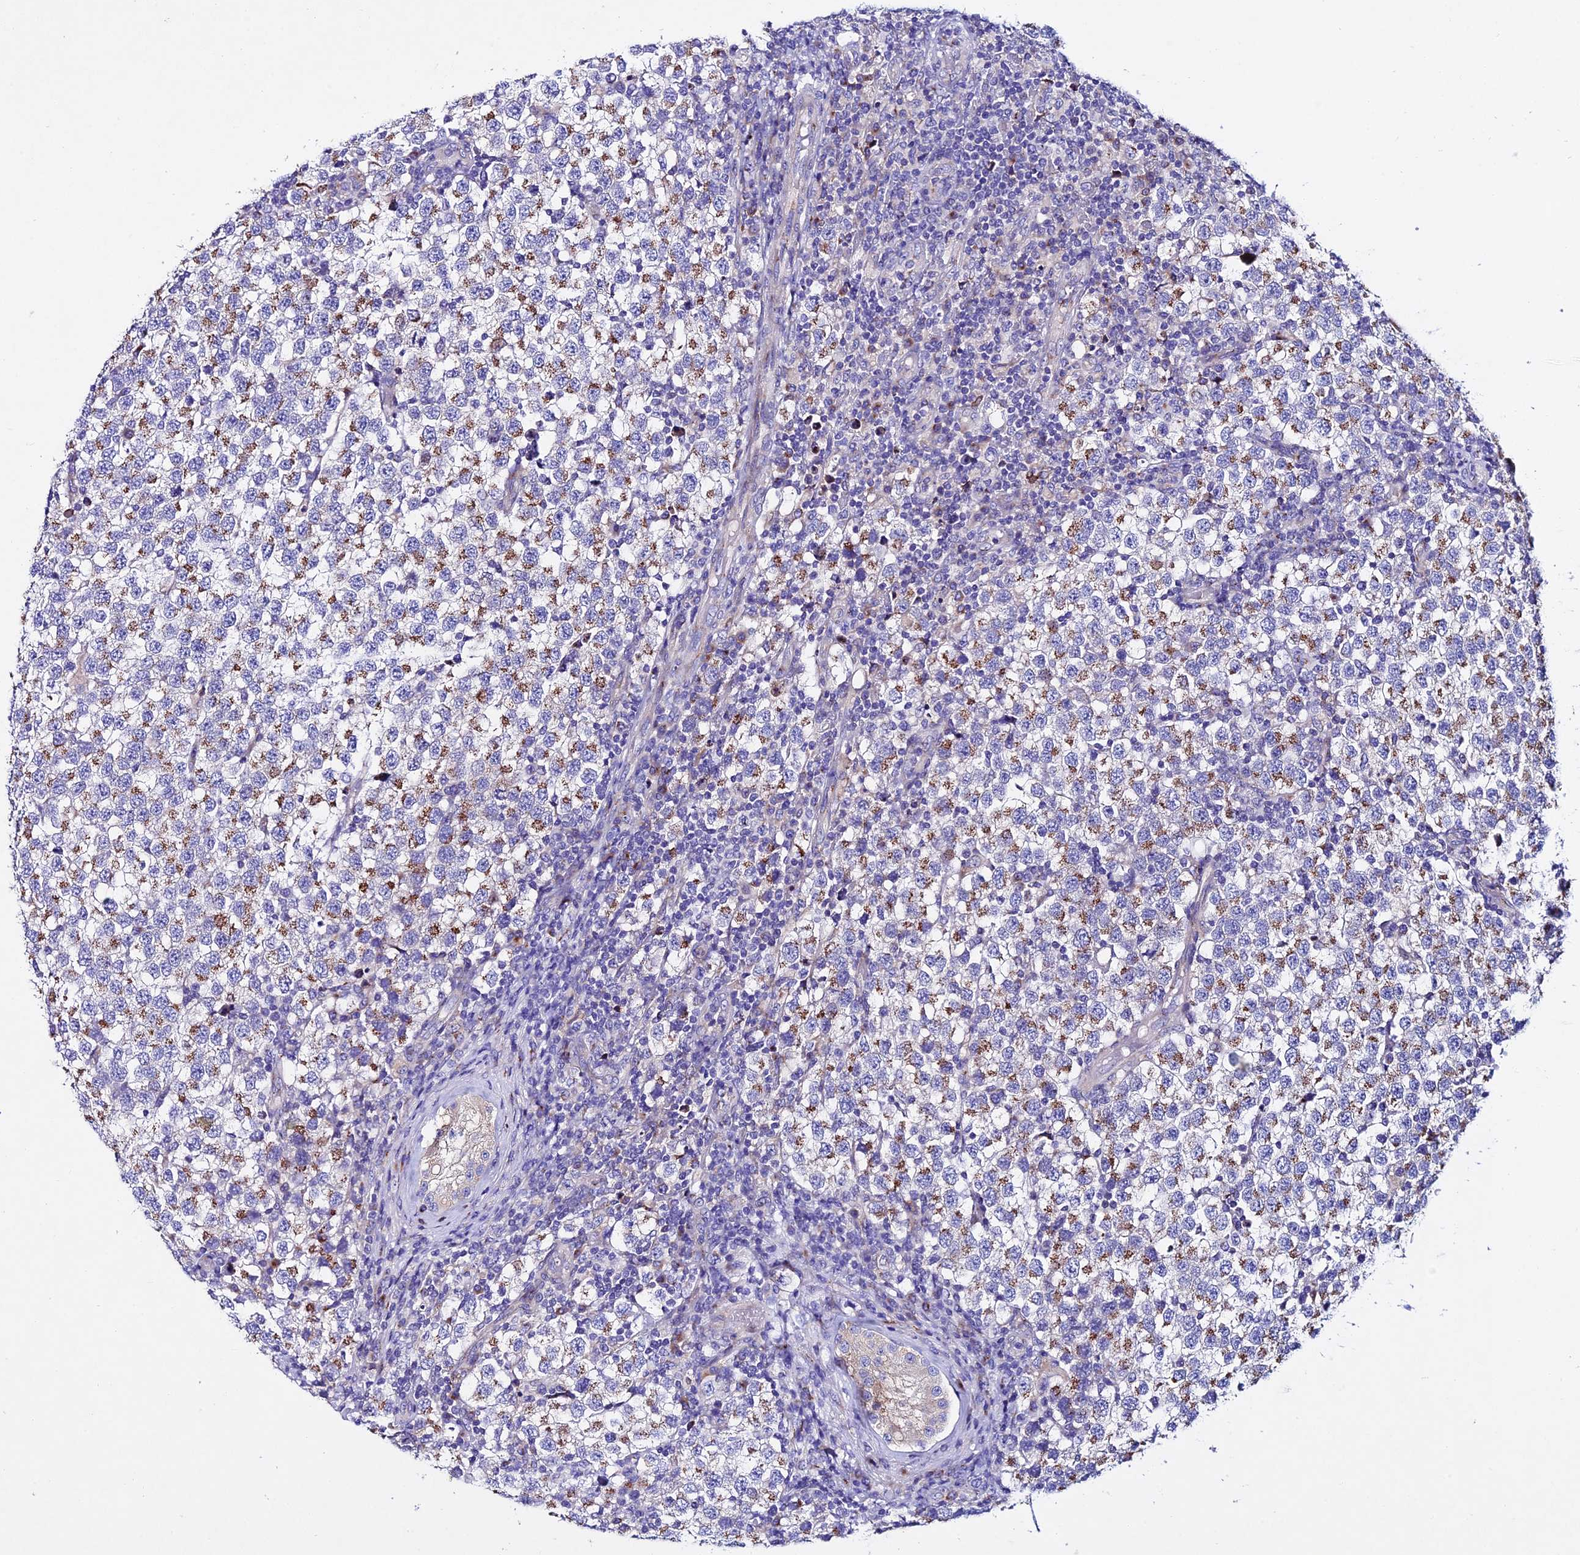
{"staining": {"intensity": "moderate", "quantity": ">75%", "location": "cytoplasmic/membranous"}, "tissue": "testis cancer", "cell_type": "Tumor cells", "image_type": "cancer", "snomed": [{"axis": "morphology", "description": "Seminoma, NOS"}, {"axis": "topography", "description": "Testis"}], "caption": "IHC staining of seminoma (testis), which demonstrates medium levels of moderate cytoplasmic/membranous positivity in about >75% of tumor cells indicating moderate cytoplasmic/membranous protein positivity. The staining was performed using DAB (3,3'-diaminobenzidine) (brown) for protein detection and nuclei were counterstained in hematoxylin (blue).", "gene": "OR51Q1", "patient": {"sex": "male", "age": 34}}